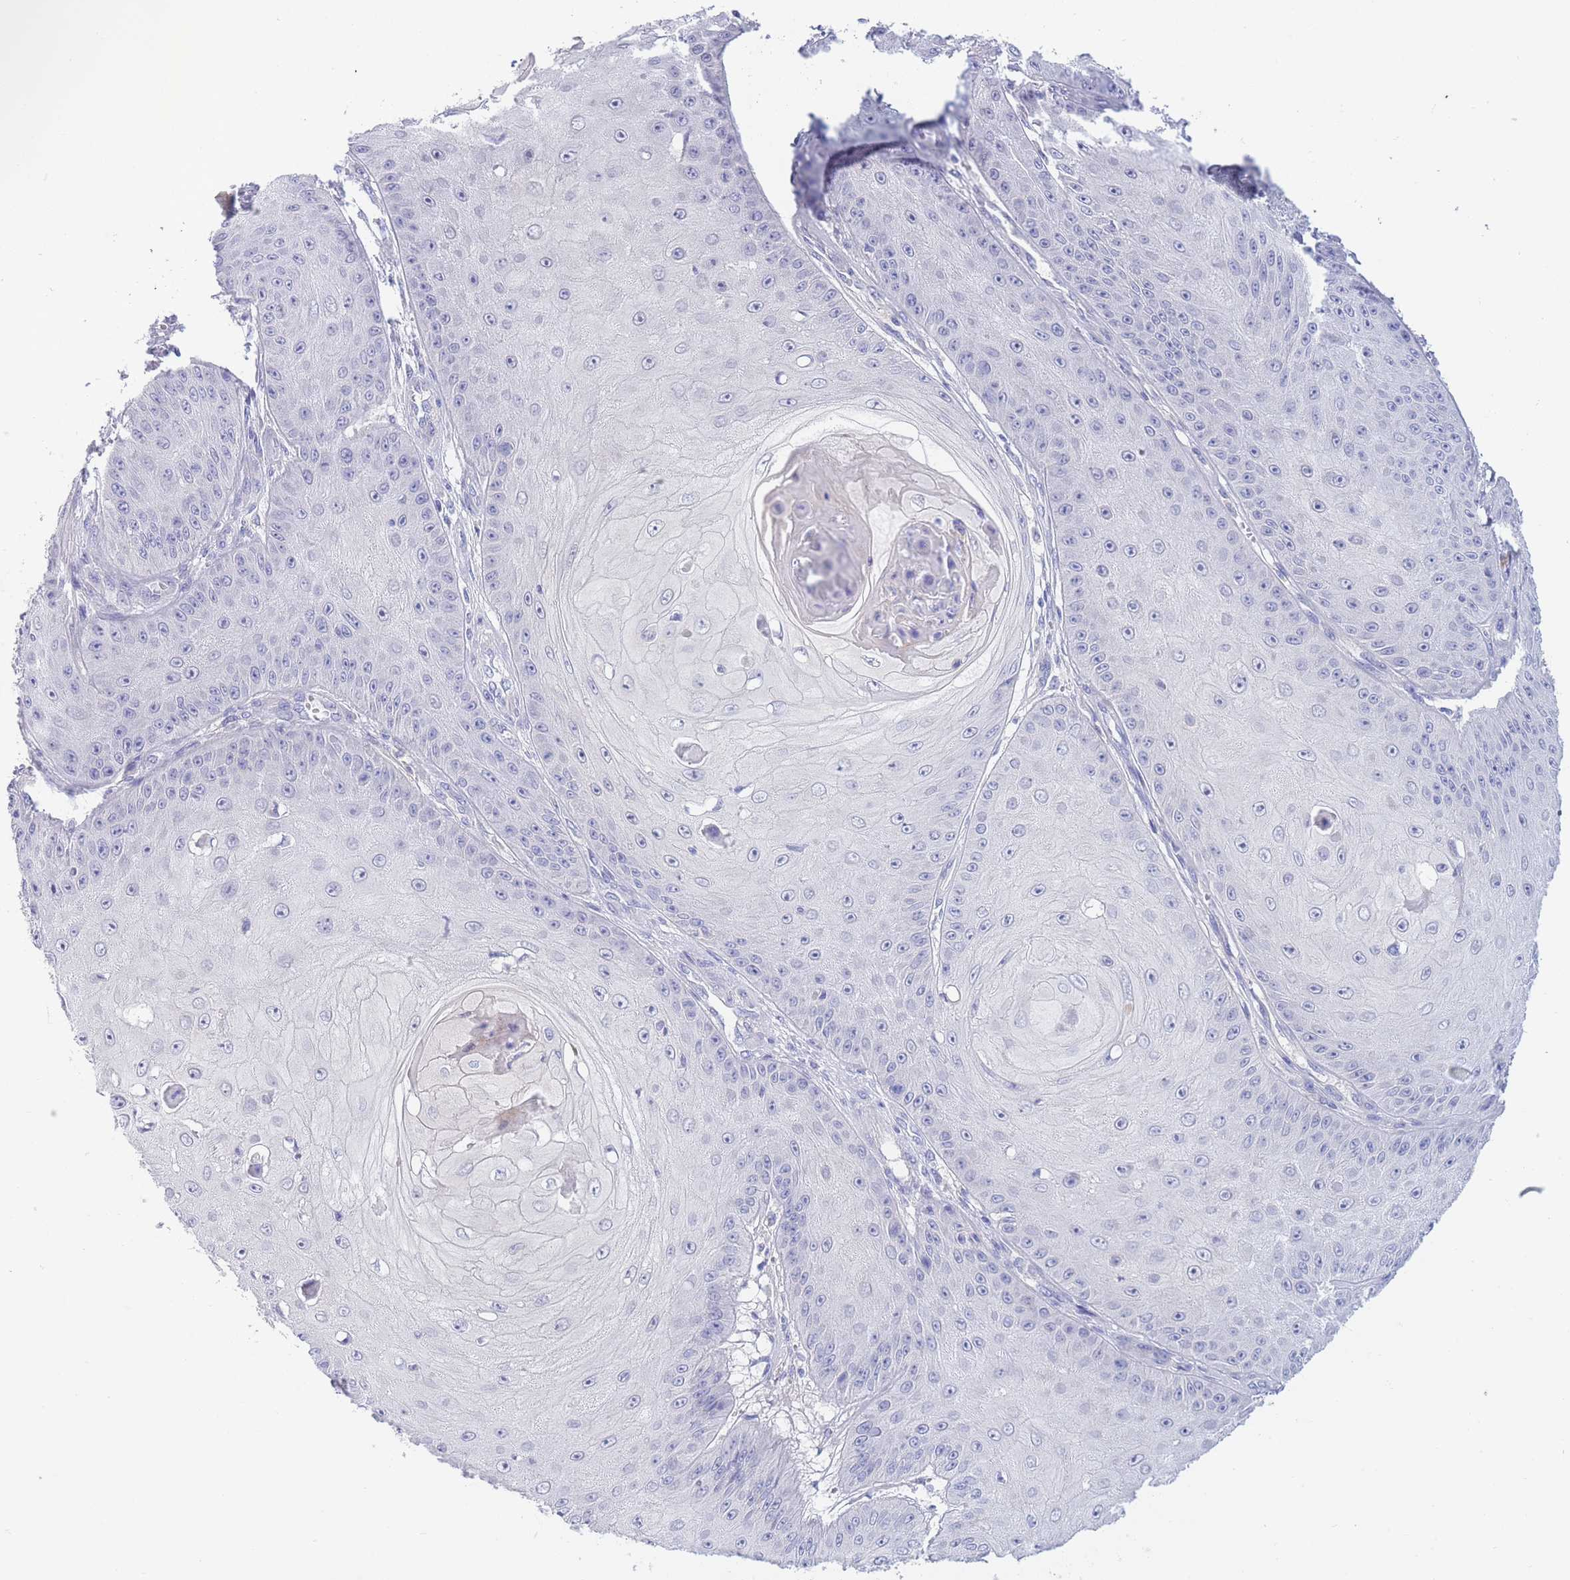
{"staining": {"intensity": "negative", "quantity": "none", "location": "none"}, "tissue": "skin cancer", "cell_type": "Tumor cells", "image_type": "cancer", "snomed": [{"axis": "morphology", "description": "Squamous cell carcinoma, NOS"}, {"axis": "topography", "description": "Skin"}], "caption": "Immunohistochemical staining of skin cancer (squamous cell carcinoma) demonstrates no significant expression in tumor cells. (DAB immunohistochemistry (IHC) visualized using brightfield microscopy, high magnification).", "gene": "PCDHB3", "patient": {"sex": "male", "age": 70}}